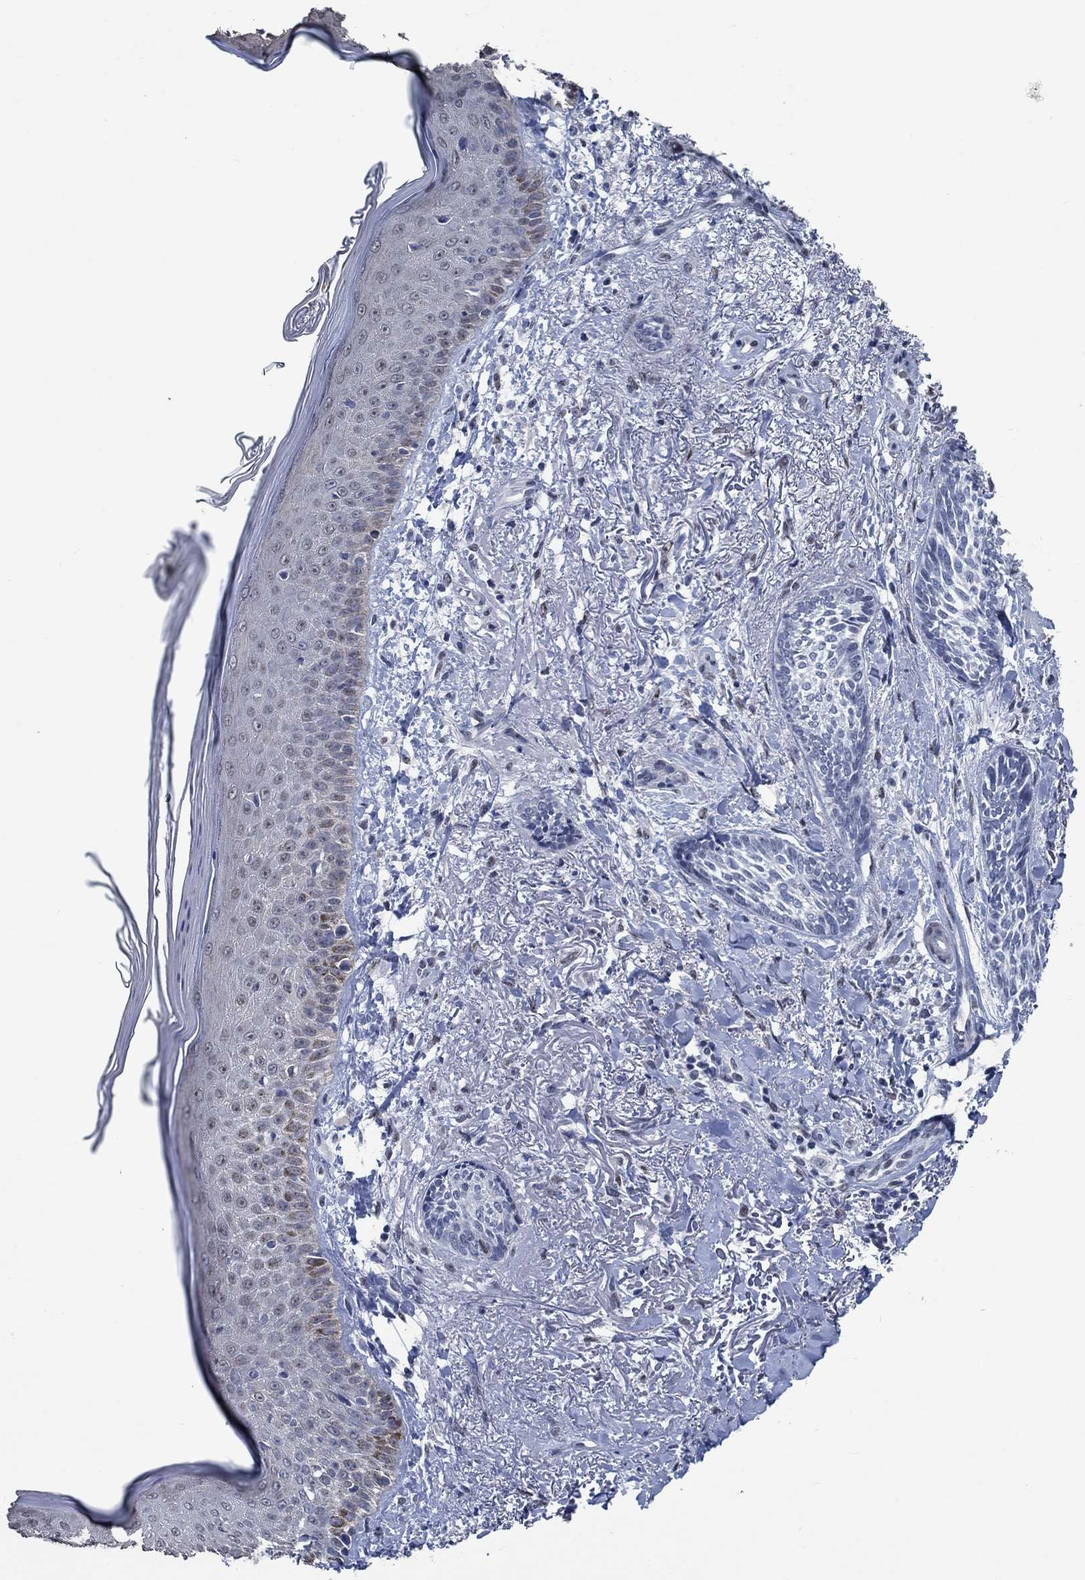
{"staining": {"intensity": "negative", "quantity": "none", "location": "none"}, "tissue": "skin cancer", "cell_type": "Tumor cells", "image_type": "cancer", "snomed": [{"axis": "morphology", "description": "Normal tissue, NOS"}, {"axis": "morphology", "description": "Basal cell carcinoma"}, {"axis": "topography", "description": "Skin"}], "caption": "Immunohistochemistry of human skin basal cell carcinoma exhibits no expression in tumor cells. (DAB (3,3'-diaminobenzidine) immunohistochemistry, high magnification).", "gene": "OBSCN", "patient": {"sex": "male", "age": 84}}